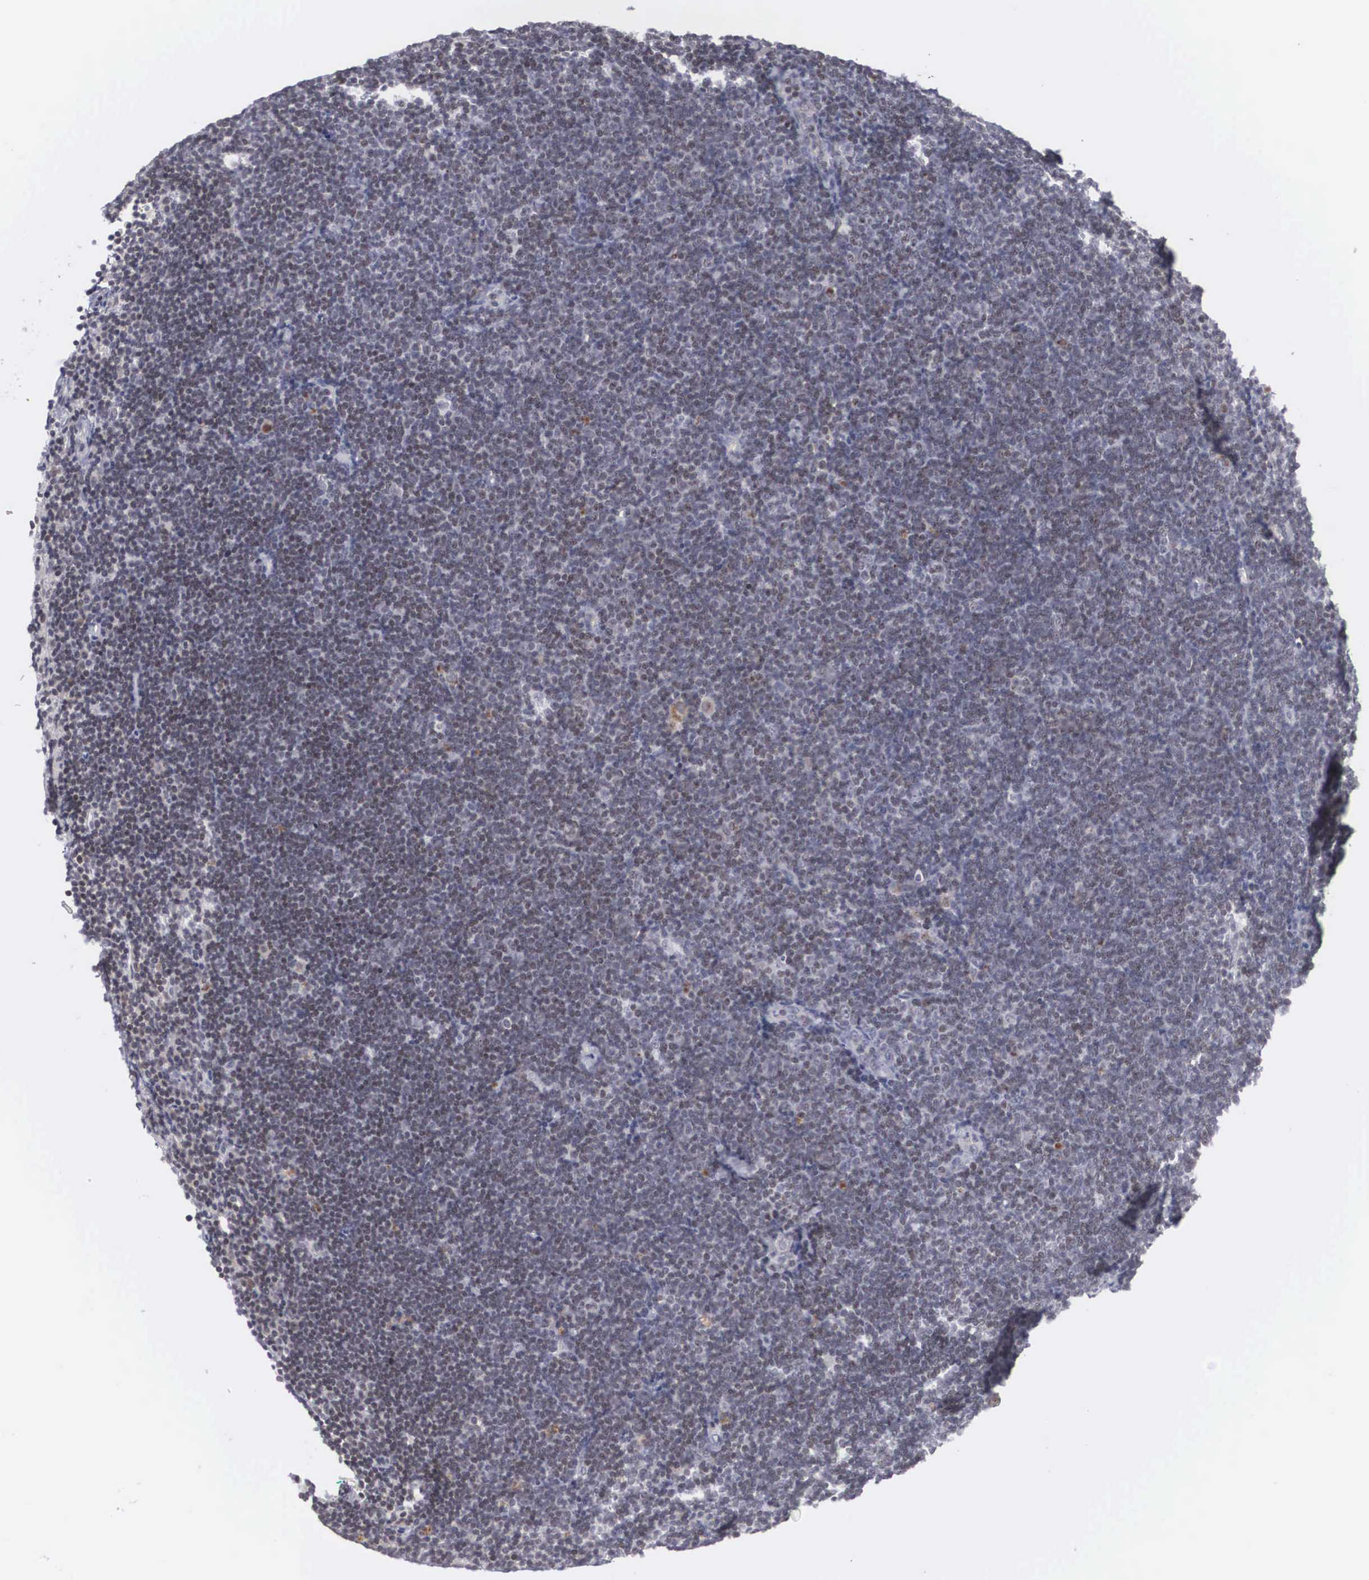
{"staining": {"intensity": "negative", "quantity": "none", "location": "none"}, "tissue": "lymphoma", "cell_type": "Tumor cells", "image_type": "cancer", "snomed": [{"axis": "morphology", "description": "Malignant lymphoma, non-Hodgkin's type, Low grade"}, {"axis": "topography", "description": "Lymph node"}], "caption": "An image of lymphoma stained for a protein shows no brown staining in tumor cells. (IHC, brightfield microscopy, high magnification).", "gene": "WDR89", "patient": {"sex": "female", "age": 51}}